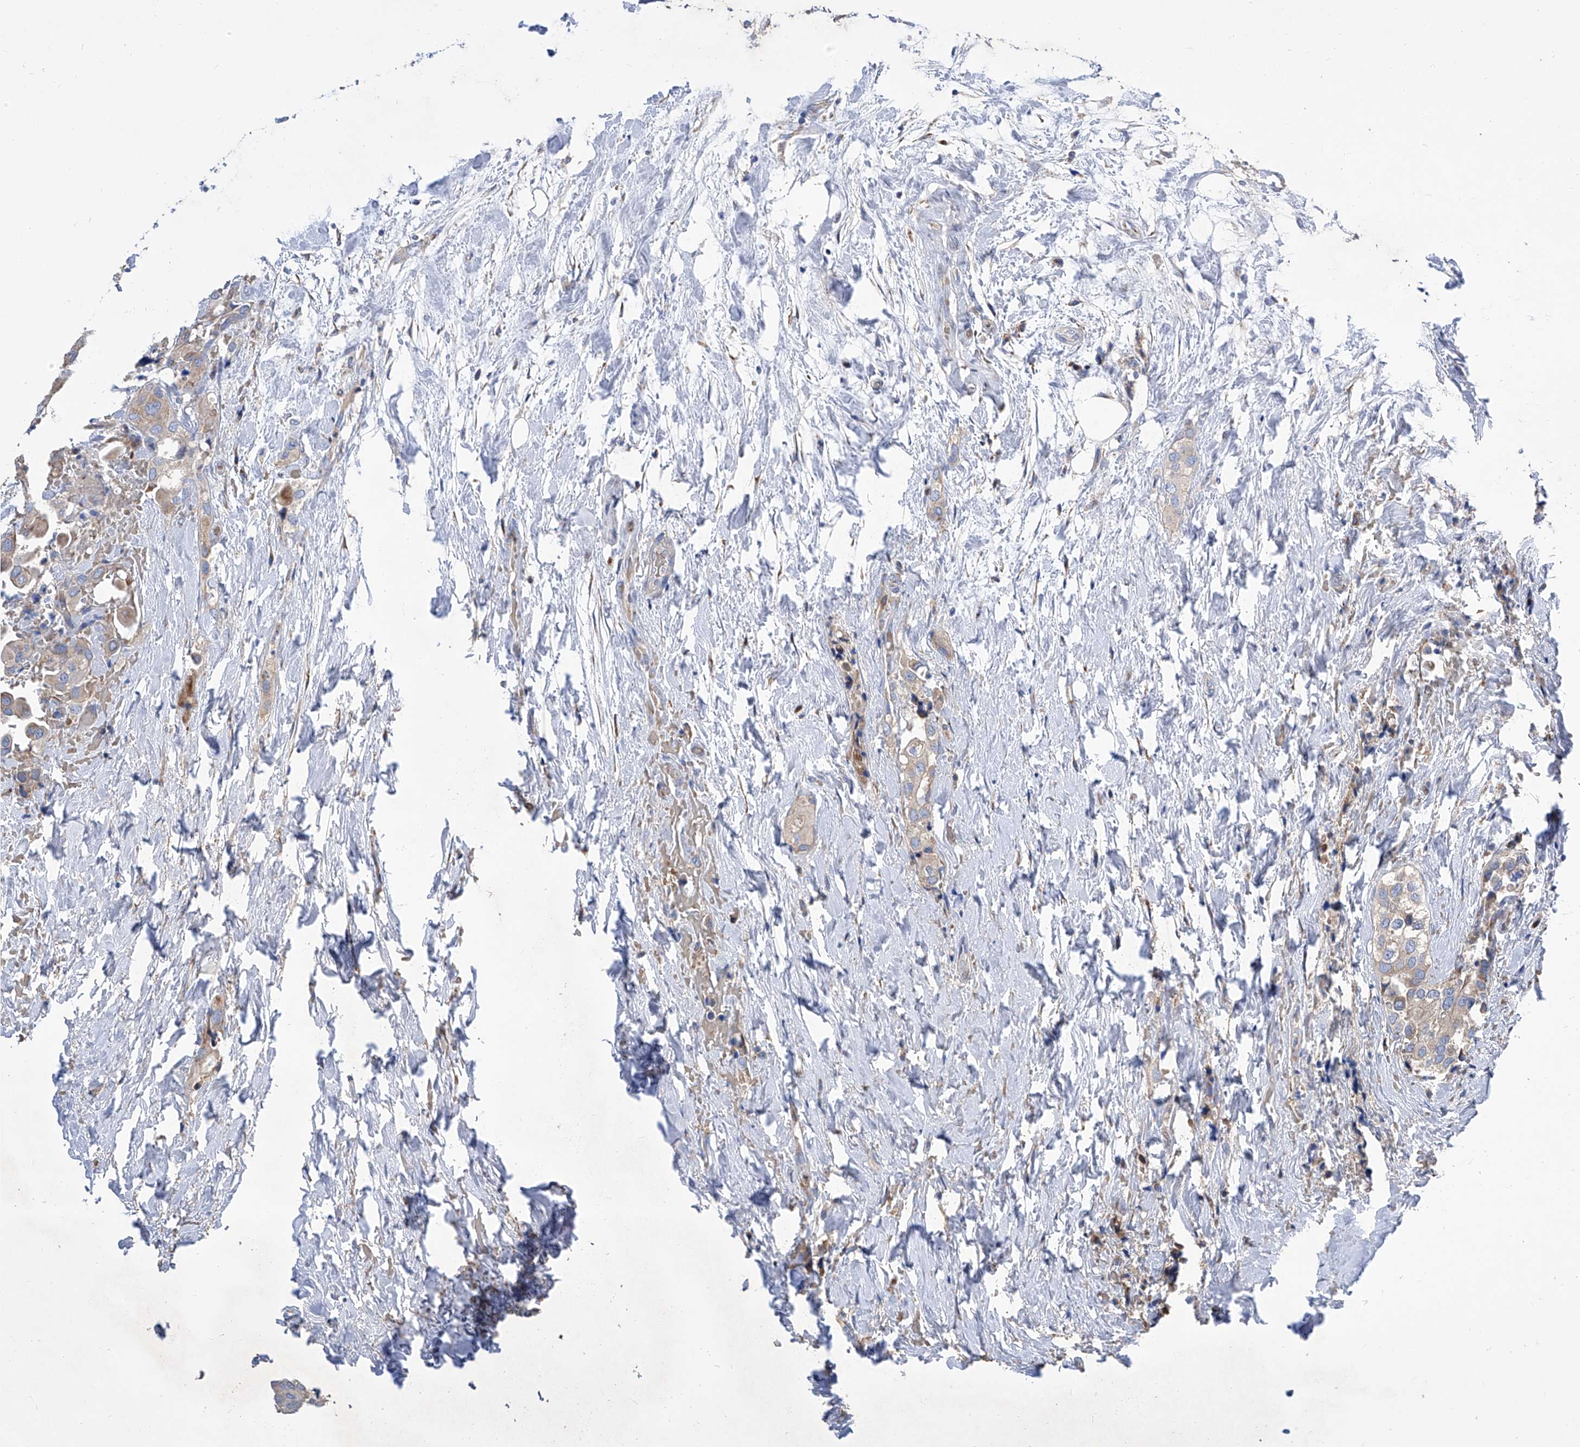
{"staining": {"intensity": "negative", "quantity": "none", "location": "none"}, "tissue": "urothelial cancer", "cell_type": "Tumor cells", "image_type": "cancer", "snomed": [{"axis": "morphology", "description": "Urothelial carcinoma, High grade"}, {"axis": "topography", "description": "Urinary bladder"}], "caption": "Tumor cells show no significant expression in high-grade urothelial carcinoma. (DAB immunohistochemistry, high magnification).", "gene": "TJAP1", "patient": {"sex": "male", "age": 64}}